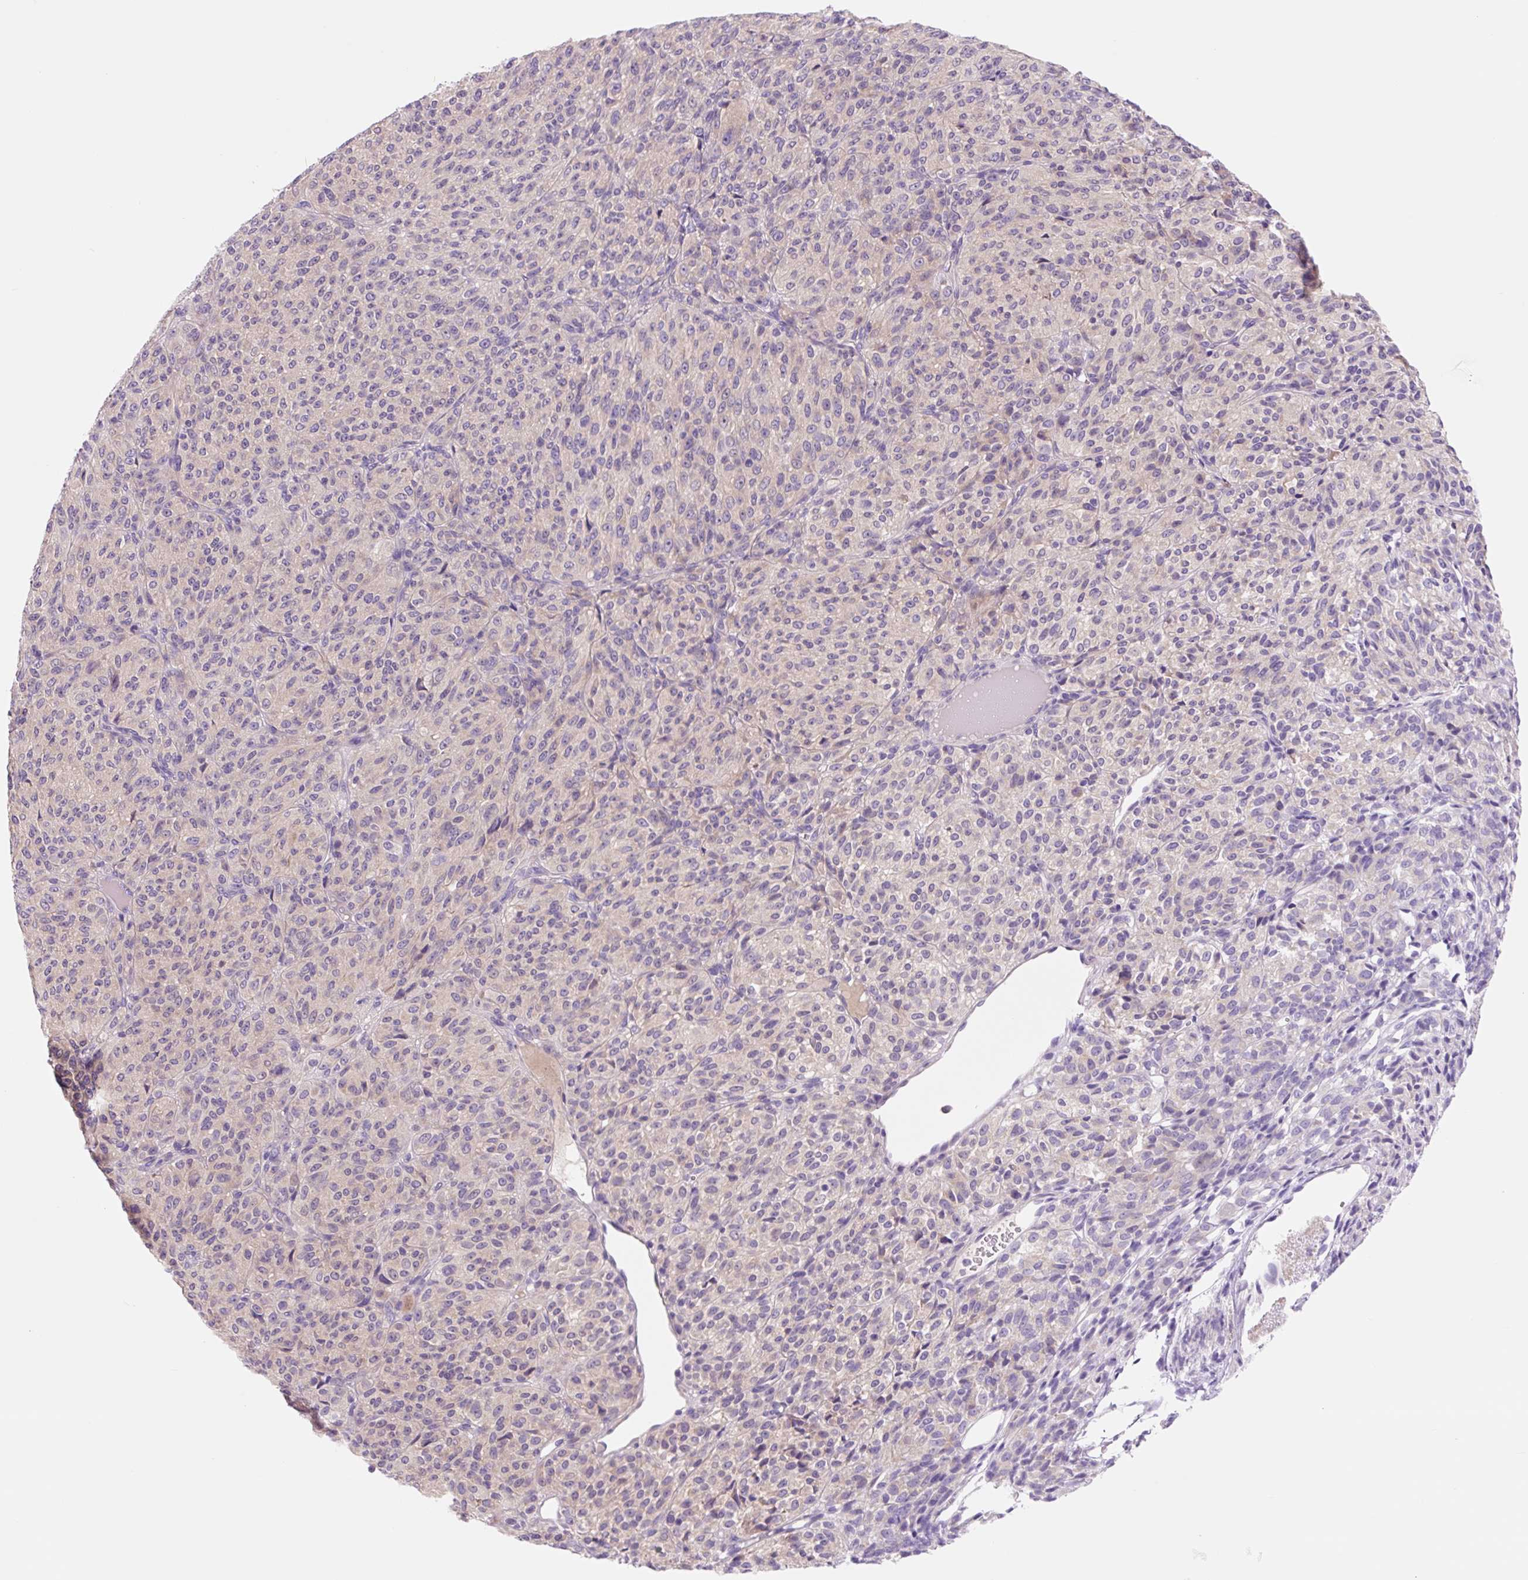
{"staining": {"intensity": "negative", "quantity": "none", "location": "none"}, "tissue": "melanoma", "cell_type": "Tumor cells", "image_type": "cancer", "snomed": [{"axis": "morphology", "description": "Malignant melanoma, Metastatic site"}, {"axis": "topography", "description": "Brain"}], "caption": "DAB immunohistochemical staining of melanoma reveals no significant expression in tumor cells.", "gene": "CELF6", "patient": {"sex": "female", "age": 56}}